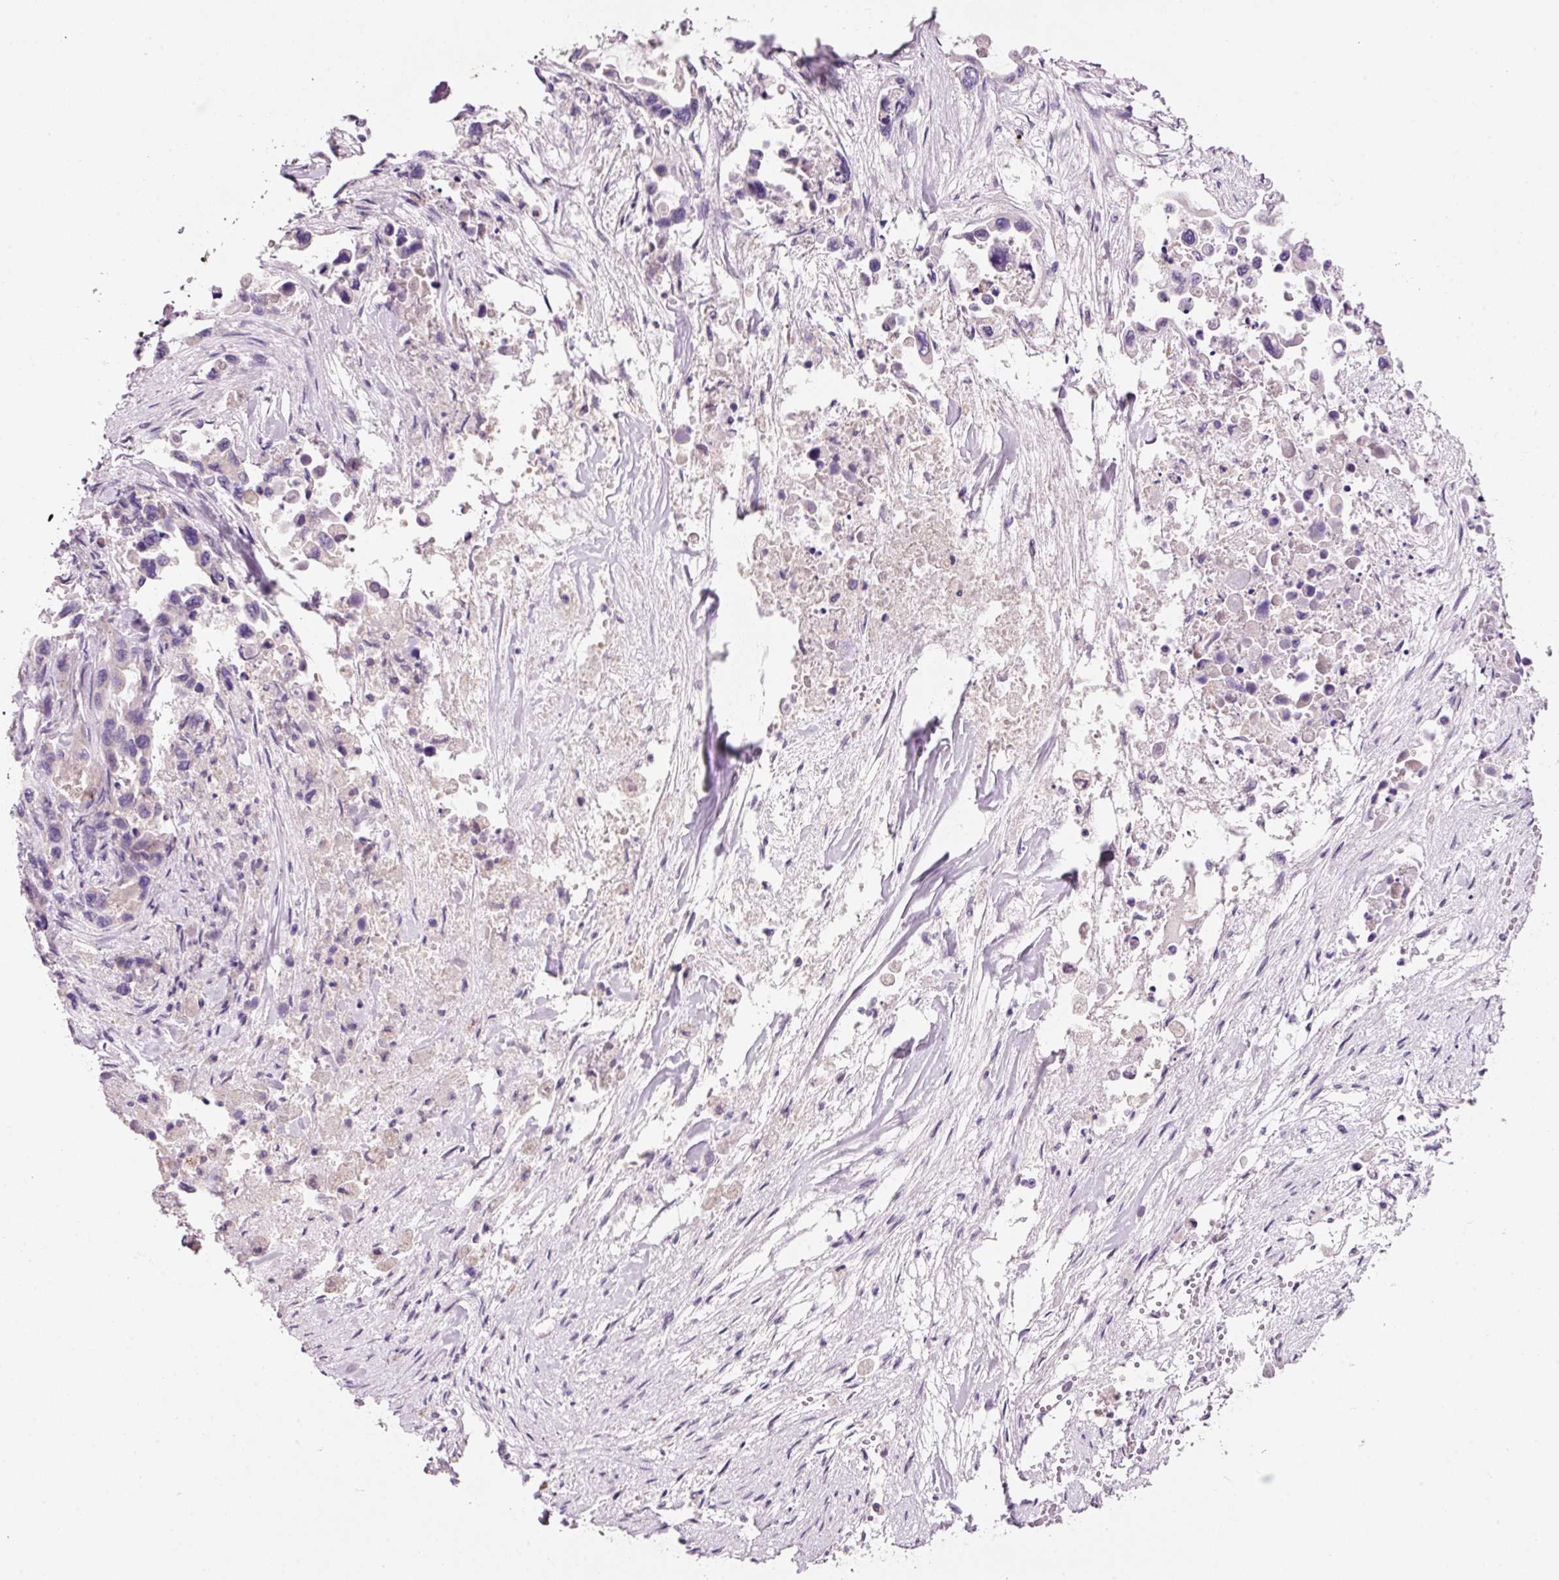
{"staining": {"intensity": "negative", "quantity": "none", "location": "none"}, "tissue": "pancreatic cancer", "cell_type": "Tumor cells", "image_type": "cancer", "snomed": [{"axis": "morphology", "description": "Adenocarcinoma, NOS"}, {"axis": "topography", "description": "Pancreas"}], "caption": "This is an immunohistochemistry histopathology image of human pancreatic adenocarcinoma. There is no staining in tumor cells.", "gene": "TENT5C", "patient": {"sex": "male", "age": 92}}